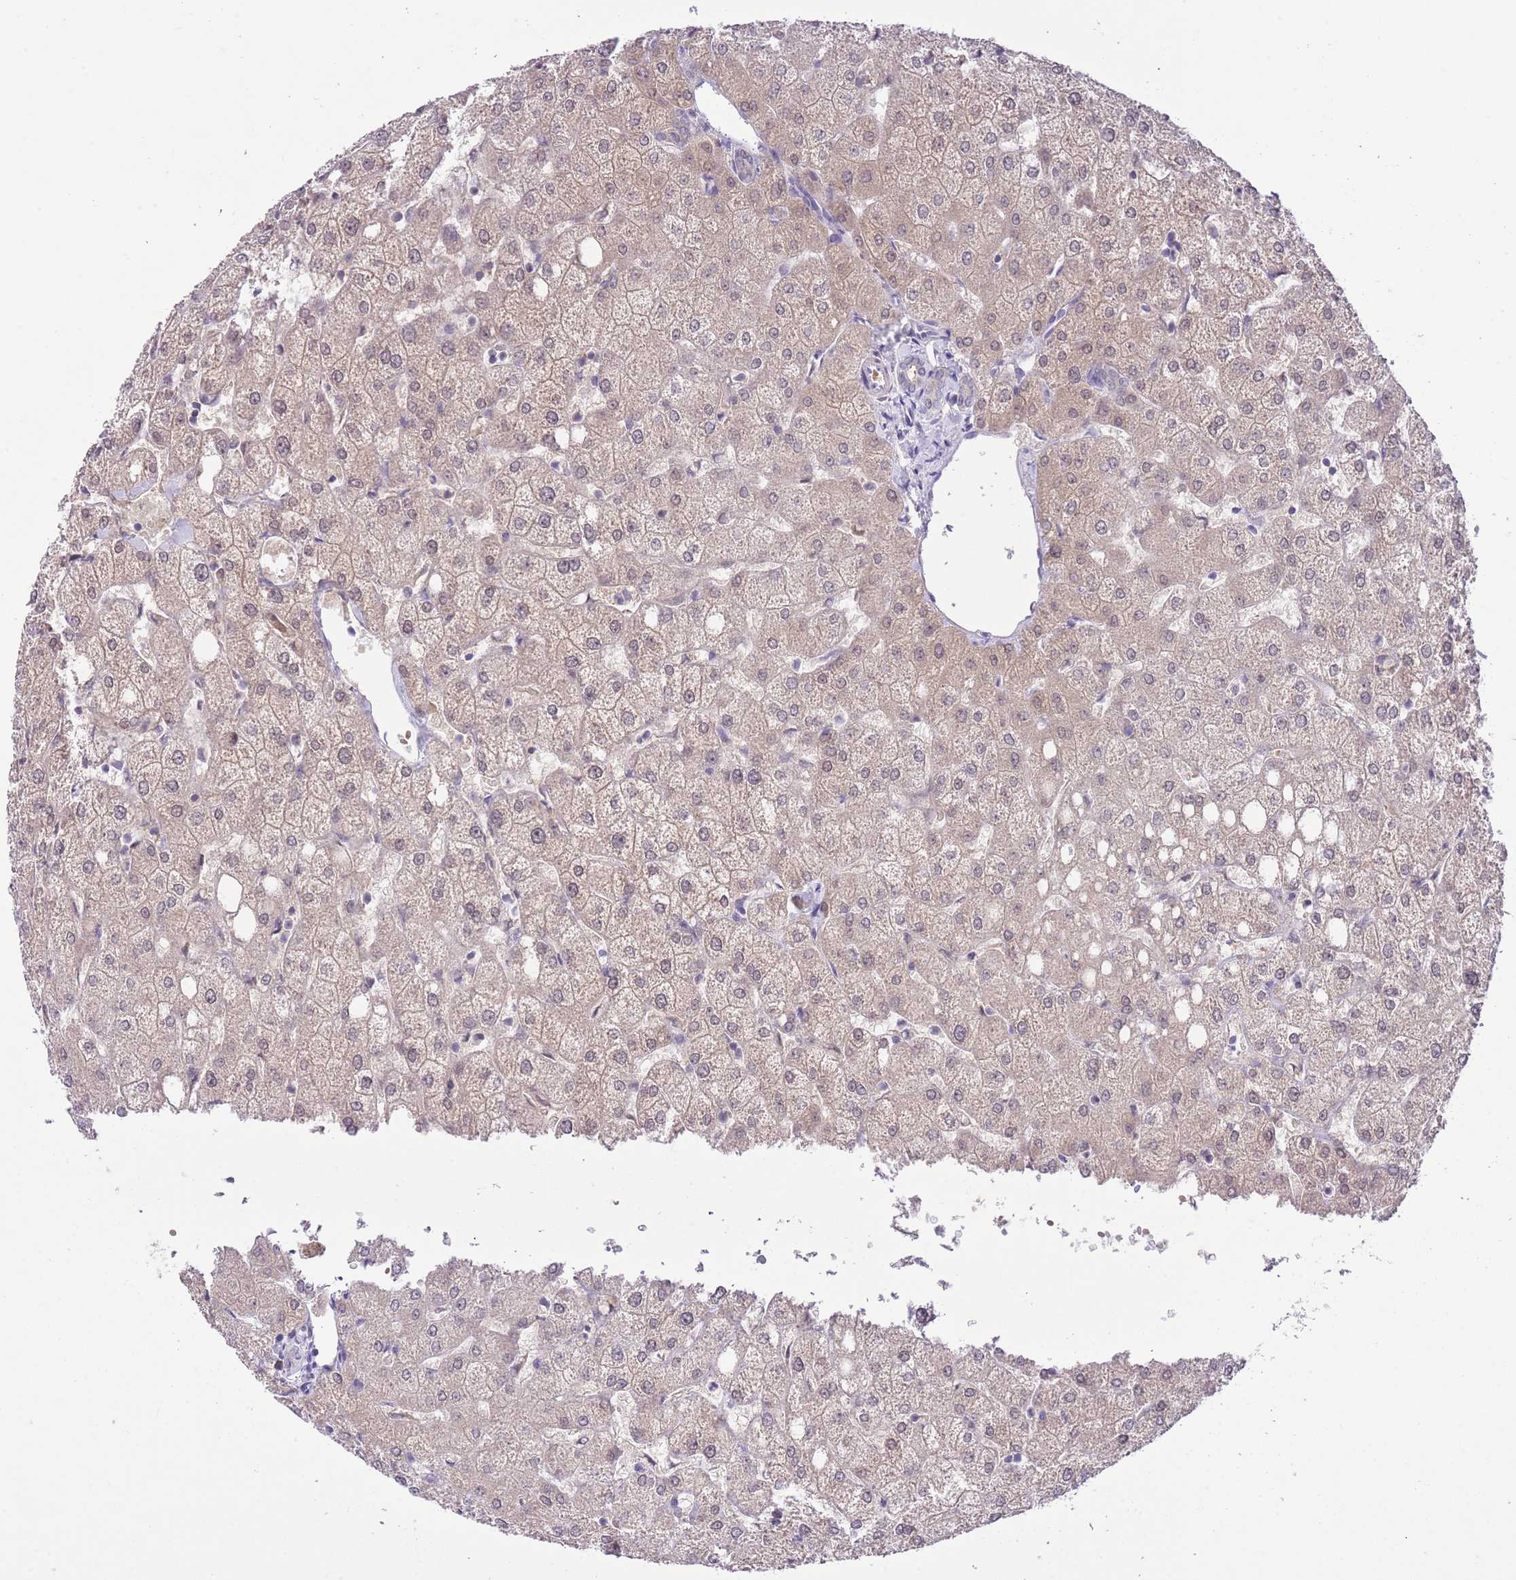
{"staining": {"intensity": "negative", "quantity": "none", "location": "none"}, "tissue": "liver", "cell_type": "Cholangiocytes", "image_type": "normal", "snomed": [{"axis": "morphology", "description": "Normal tissue, NOS"}, {"axis": "topography", "description": "Liver"}], "caption": "A micrograph of liver stained for a protein demonstrates no brown staining in cholangiocytes.", "gene": "GALK2", "patient": {"sex": "female", "age": 54}}